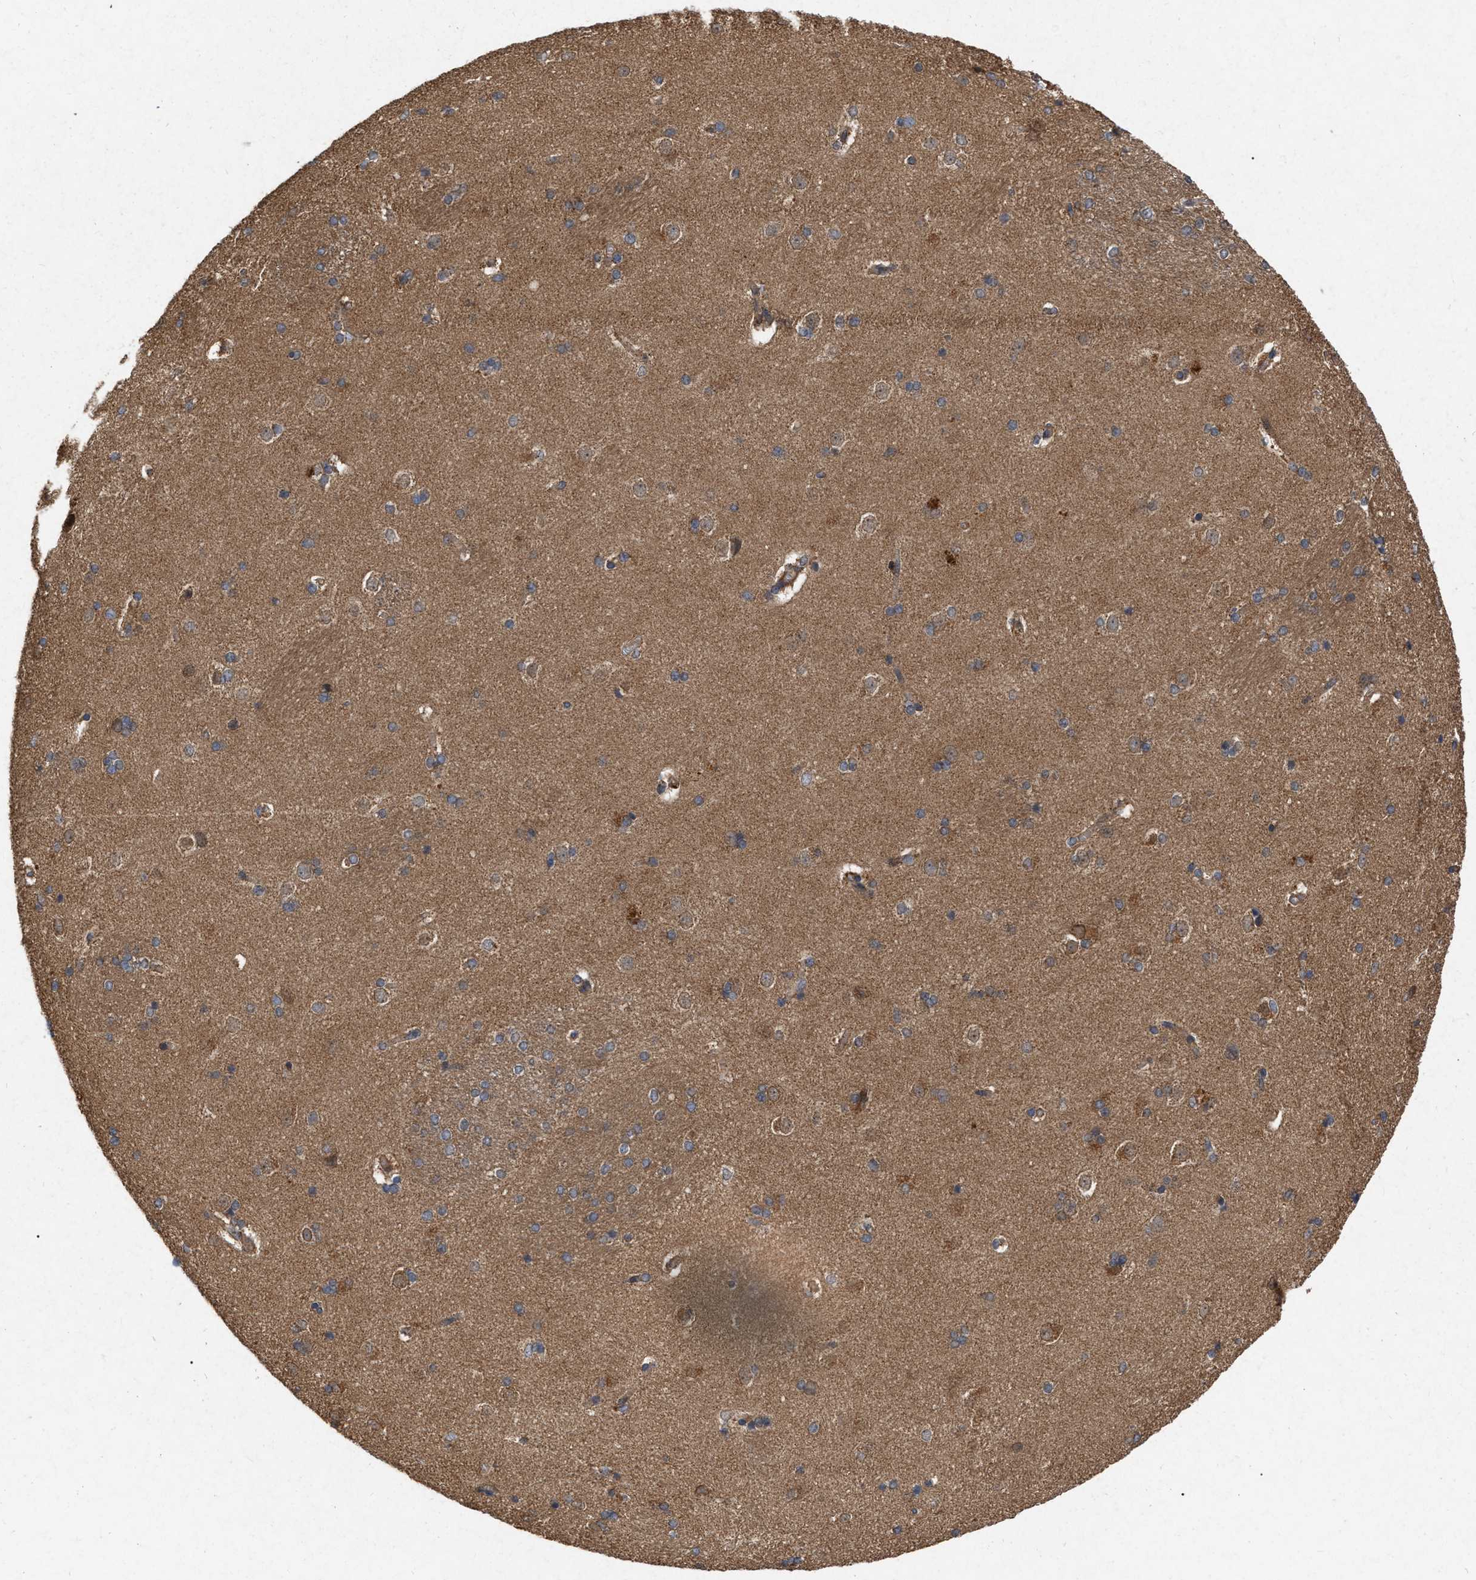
{"staining": {"intensity": "moderate", "quantity": "25%-75%", "location": "cytoplasmic/membranous"}, "tissue": "caudate", "cell_type": "Glial cells", "image_type": "normal", "snomed": [{"axis": "morphology", "description": "Normal tissue, NOS"}, {"axis": "topography", "description": "Lateral ventricle wall"}], "caption": "Immunohistochemistry (DAB (3,3'-diaminobenzidine)) staining of benign human caudate demonstrates moderate cytoplasmic/membranous protein positivity in about 25%-75% of glial cells.", "gene": "CDKN2C", "patient": {"sex": "female", "age": 19}}